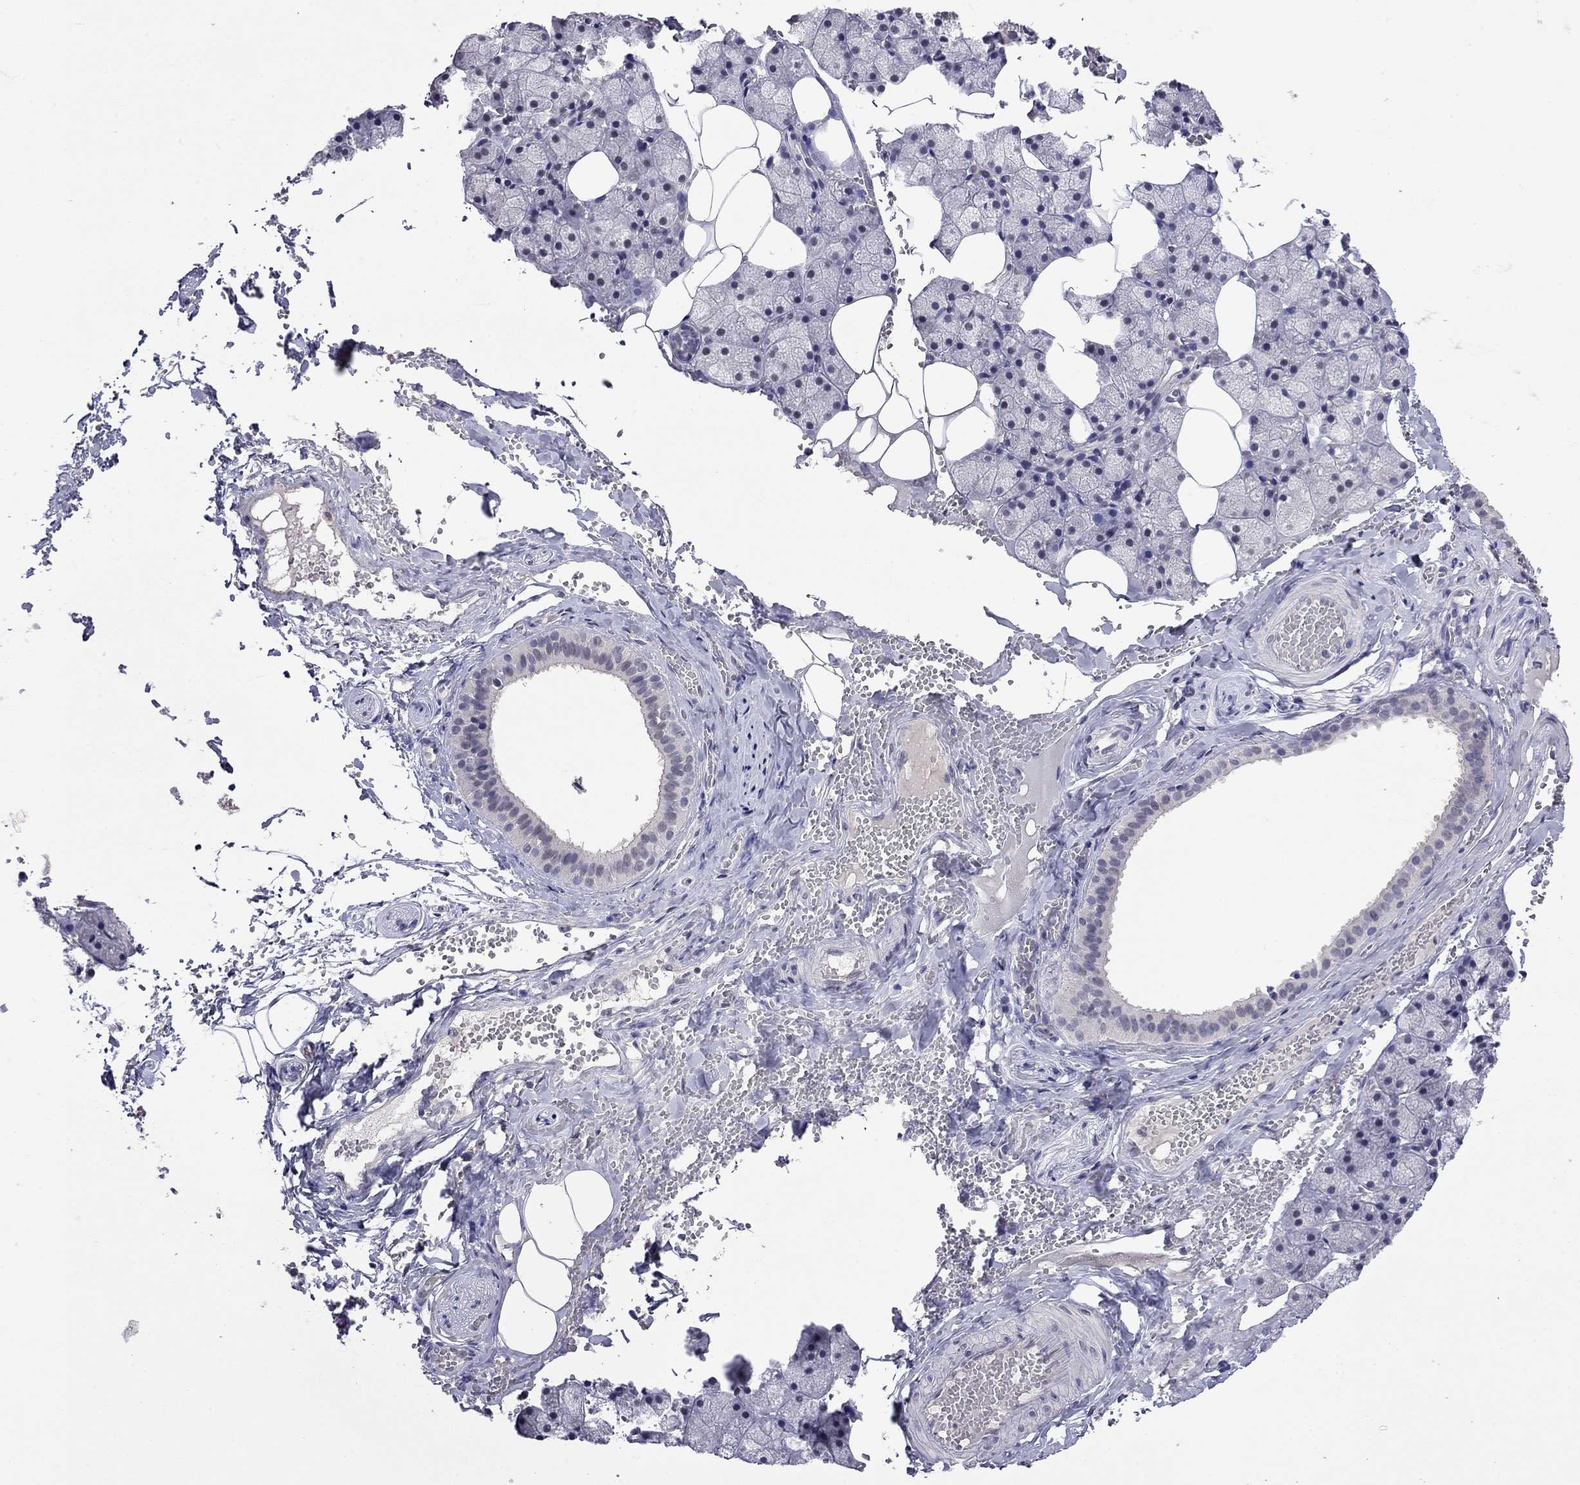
{"staining": {"intensity": "negative", "quantity": "none", "location": "none"}, "tissue": "salivary gland", "cell_type": "Glandular cells", "image_type": "normal", "snomed": [{"axis": "morphology", "description": "Normal tissue, NOS"}, {"axis": "topography", "description": "Salivary gland"}], "caption": "Immunohistochemistry (IHC) image of unremarkable salivary gland: salivary gland stained with DAB reveals no significant protein staining in glandular cells. (Brightfield microscopy of DAB IHC at high magnification).", "gene": "WNK3", "patient": {"sex": "male", "age": 38}}